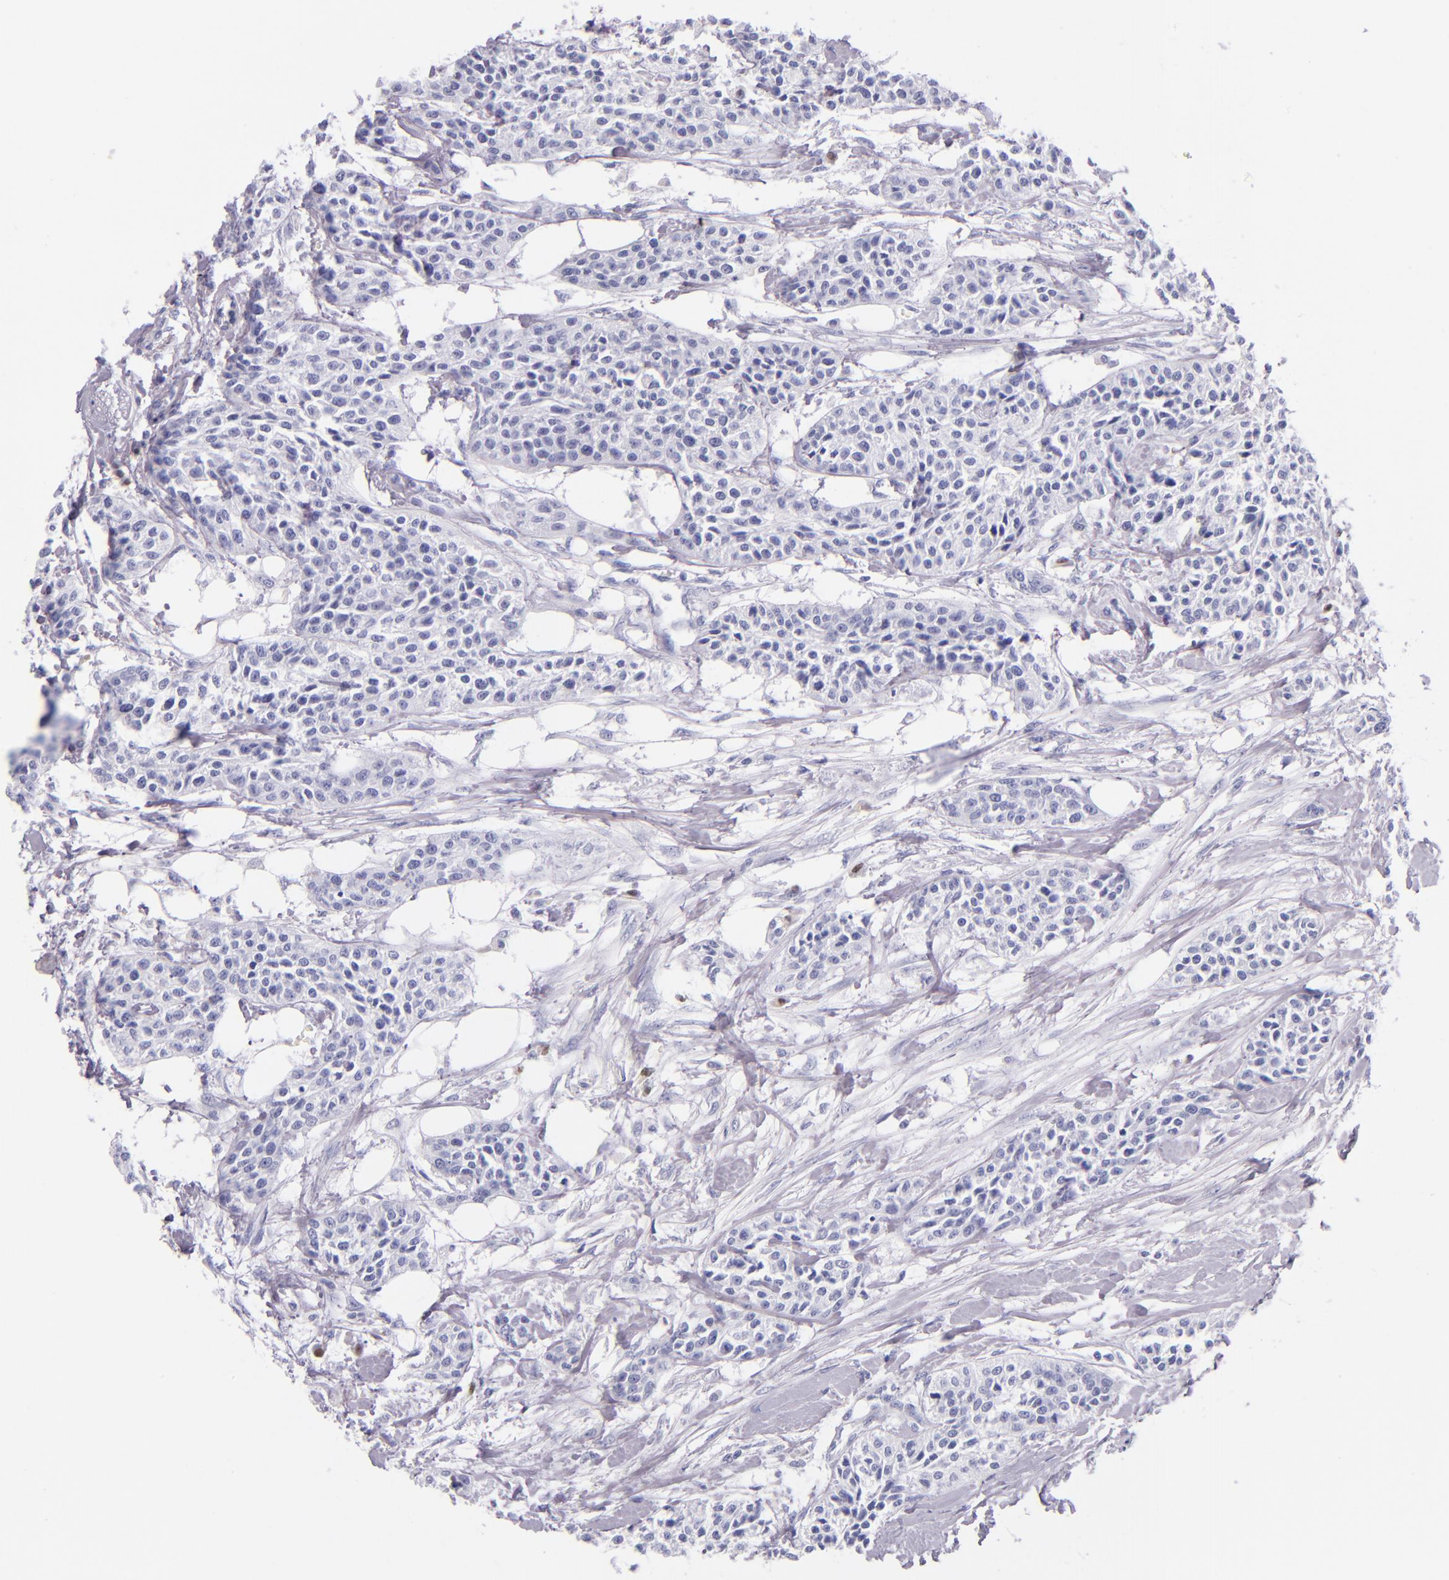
{"staining": {"intensity": "negative", "quantity": "none", "location": "none"}, "tissue": "urothelial cancer", "cell_type": "Tumor cells", "image_type": "cancer", "snomed": [{"axis": "morphology", "description": "Urothelial carcinoma, High grade"}, {"axis": "topography", "description": "Urinary bladder"}], "caption": "Immunohistochemistry of urothelial carcinoma (high-grade) reveals no positivity in tumor cells. The staining was performed using DAB (3,3'-diaminobenzidine) to visualize the protein expression in brown, while the nuclei were stained in blue with hematoxylin (Magnification: 20x).", "gene": "IRF4", "patient": {"sex": "male", "age": 56}}